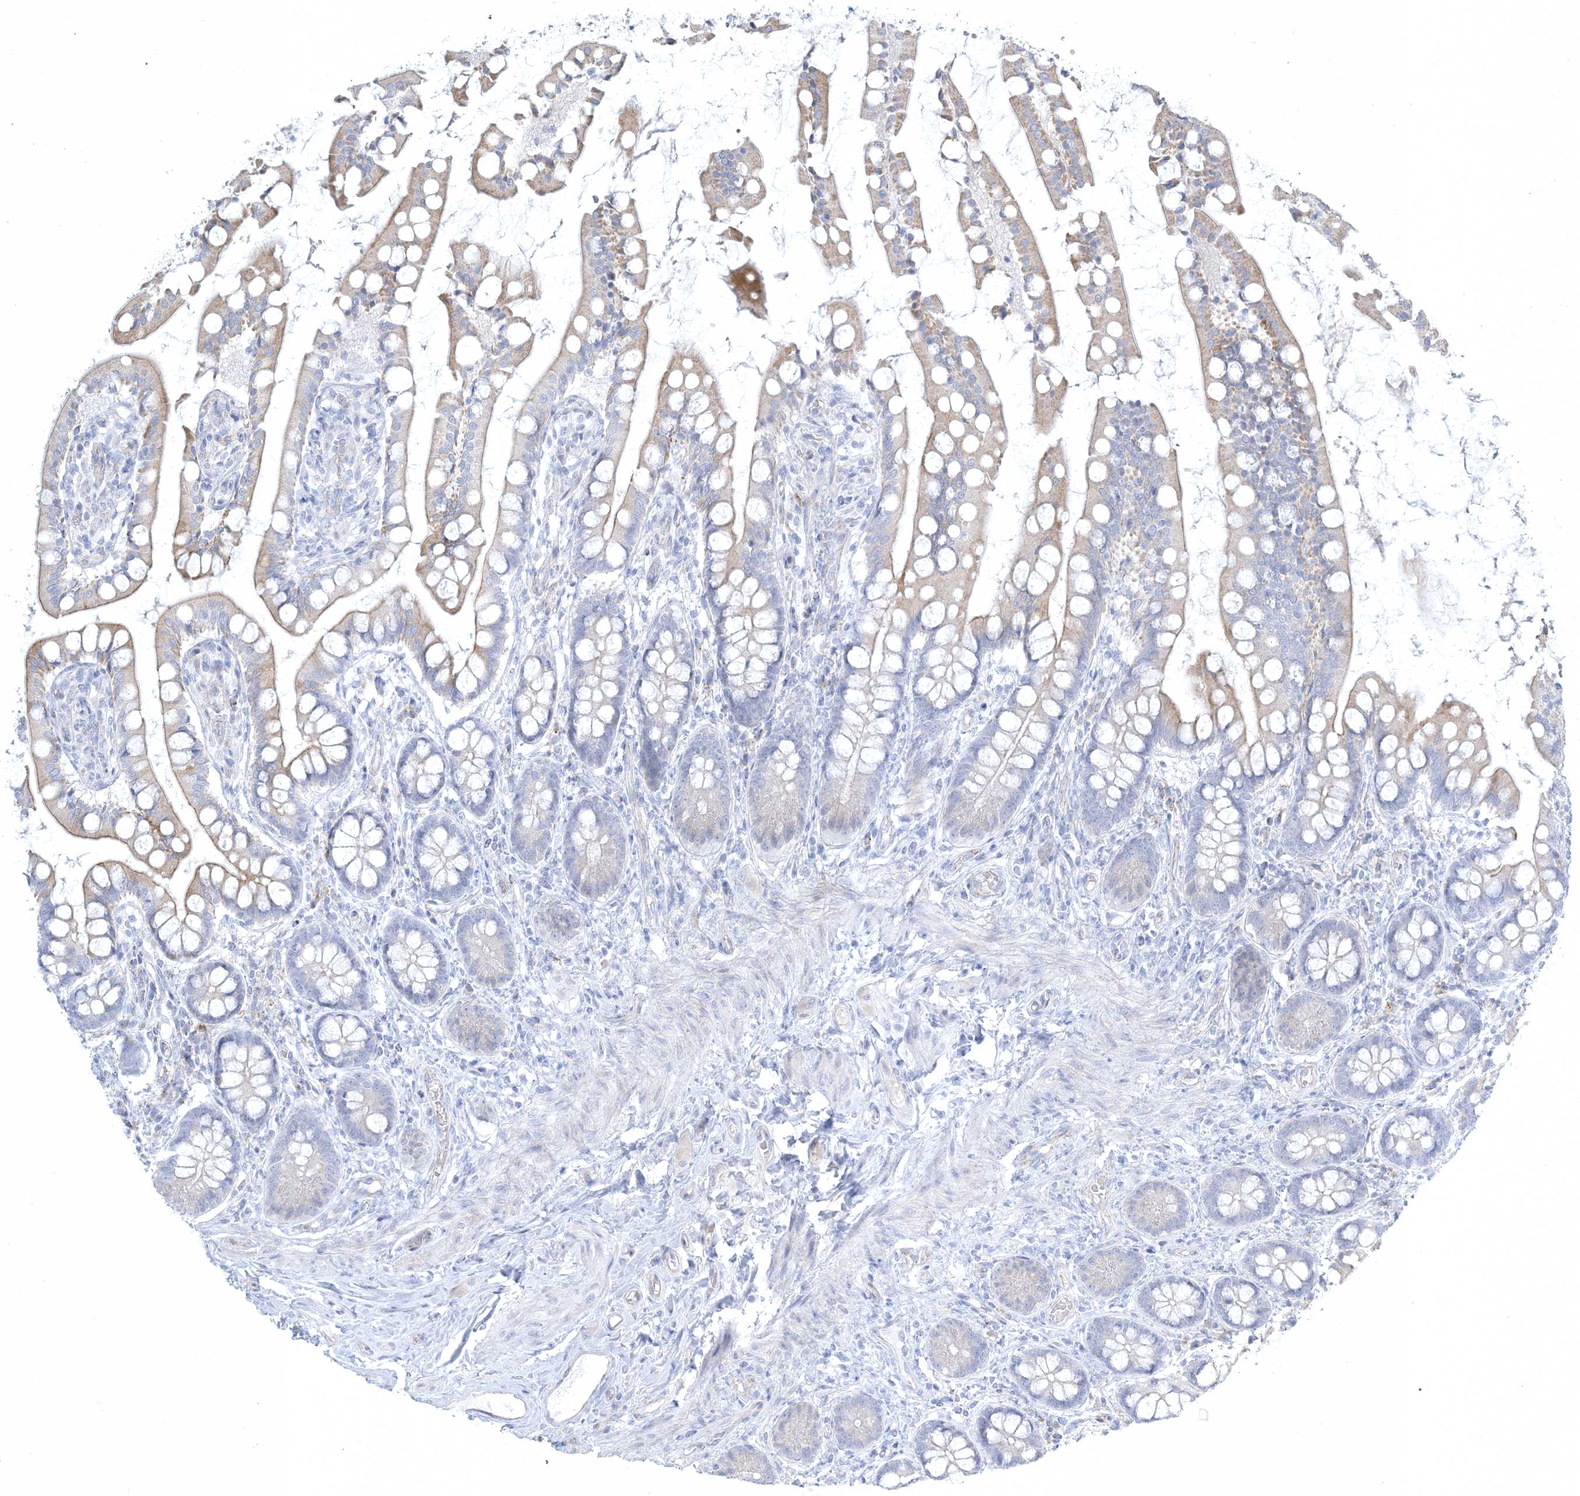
{"staining": {"intensity": "moderate", "quantity": "<25%", "location": "cytoplasmic/membranous"}, "tissue": "small intestine", "cell_type": "Glandular cells", "image_type": "normal", "snomed": [{"axis": "morphology", "description": "Normal tissue, NOS"}, {"axis": "topography", "description": "Small intestine"}], "caption": "Protein staining of normal small intestine shows moderate cytoplasmic/membranous staining in approximately <25% of glandular cells.", "gene": "XIRP2", "patient": {"sex": "male", "age": 52}}